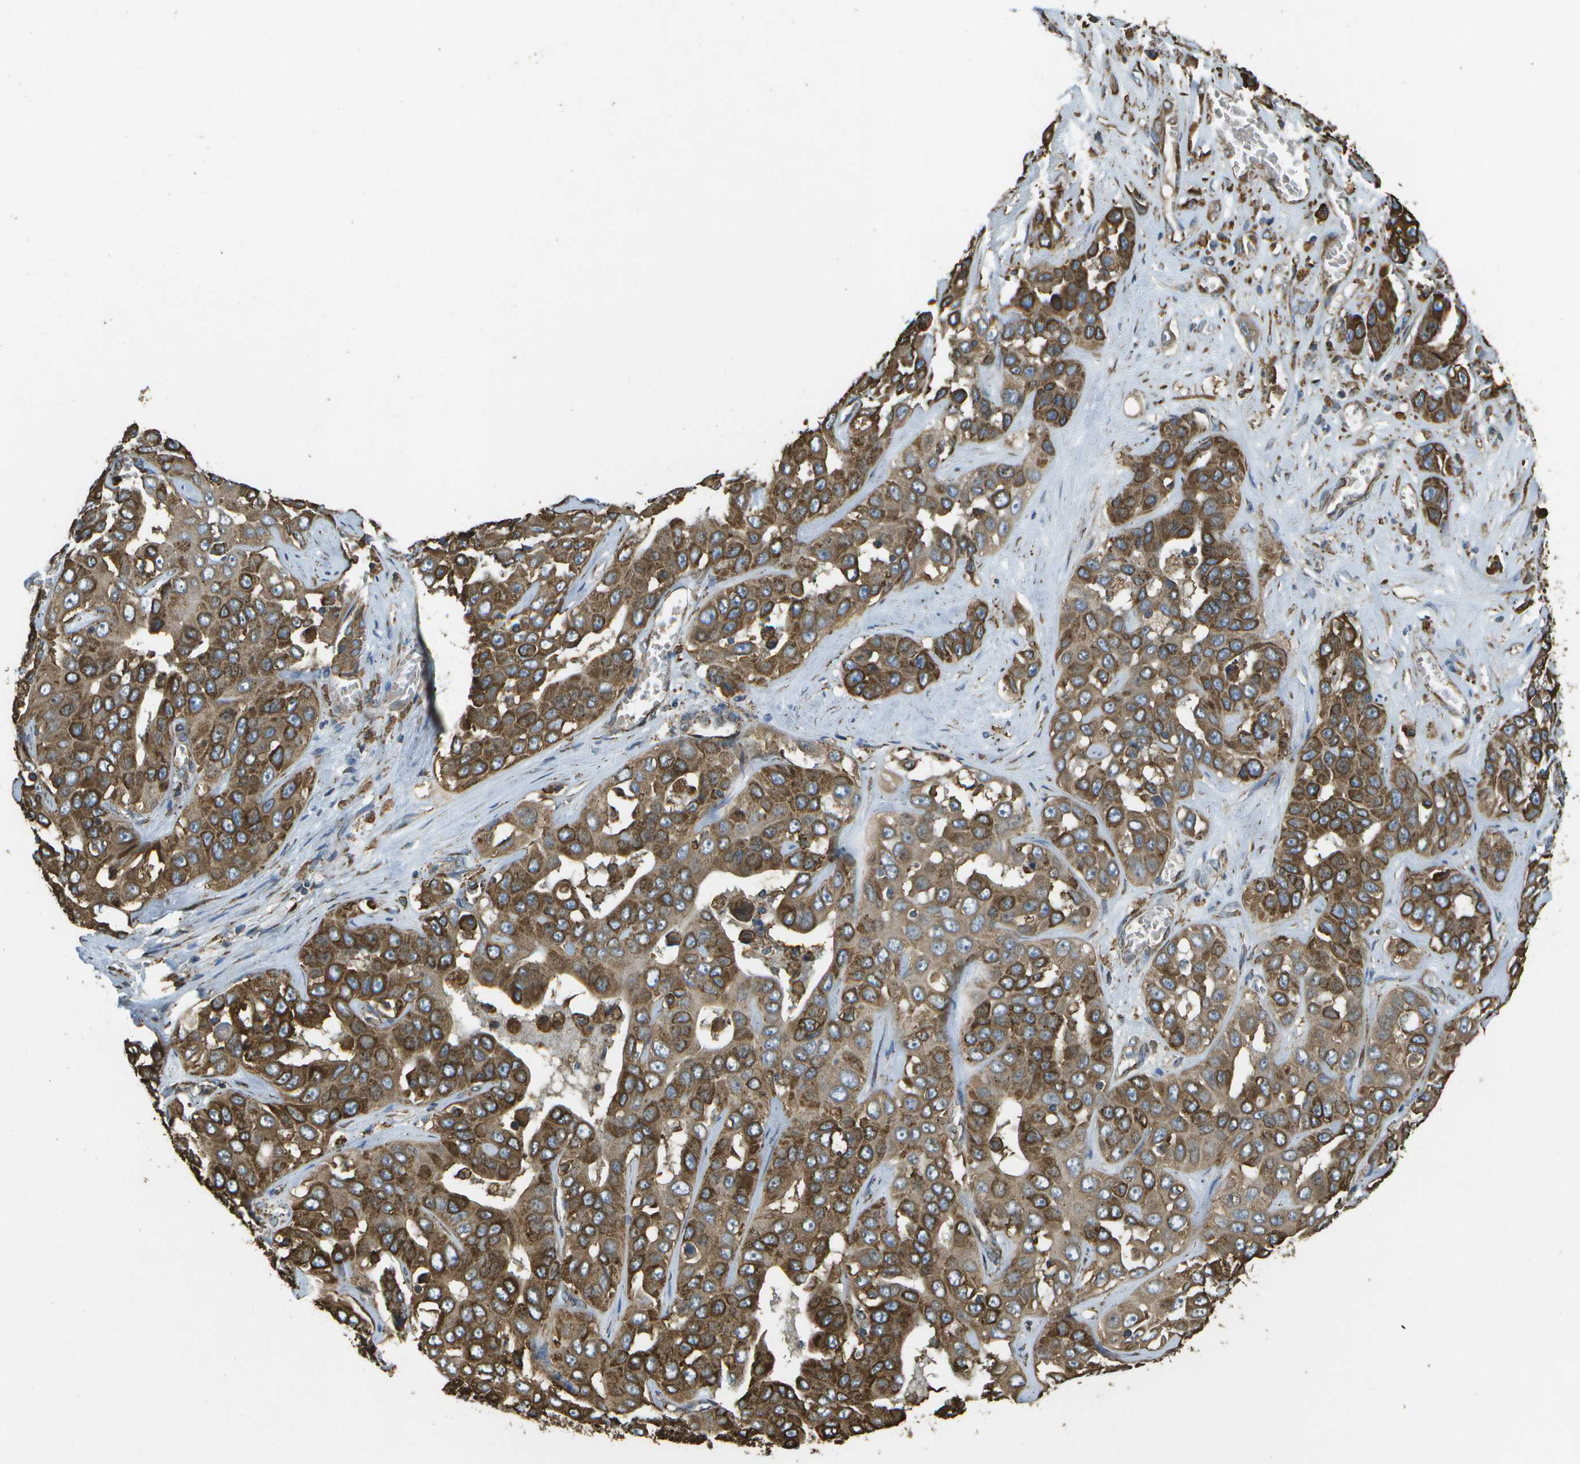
{"staining": {"intensity": "strong", "quantity": ">75%", "location": "cytoplasmic/membranous"}, "tissue": "liver cancer", "cell_type": "Tumor cells", "image_type": "cancer", "snomed": [{"axis": "morphology", "description": "Cholangiocarcinoma"}, {"axis": "topography", "description": "Liver"}], "caption": "Protein staining shows strong cytoplasmic/membranous staining in approximately >75% of tumor cells in liver cancer (cholangiocarcinoma).", "gene": "PDIA4", "patient": {"sex": "female", "age": 52}}